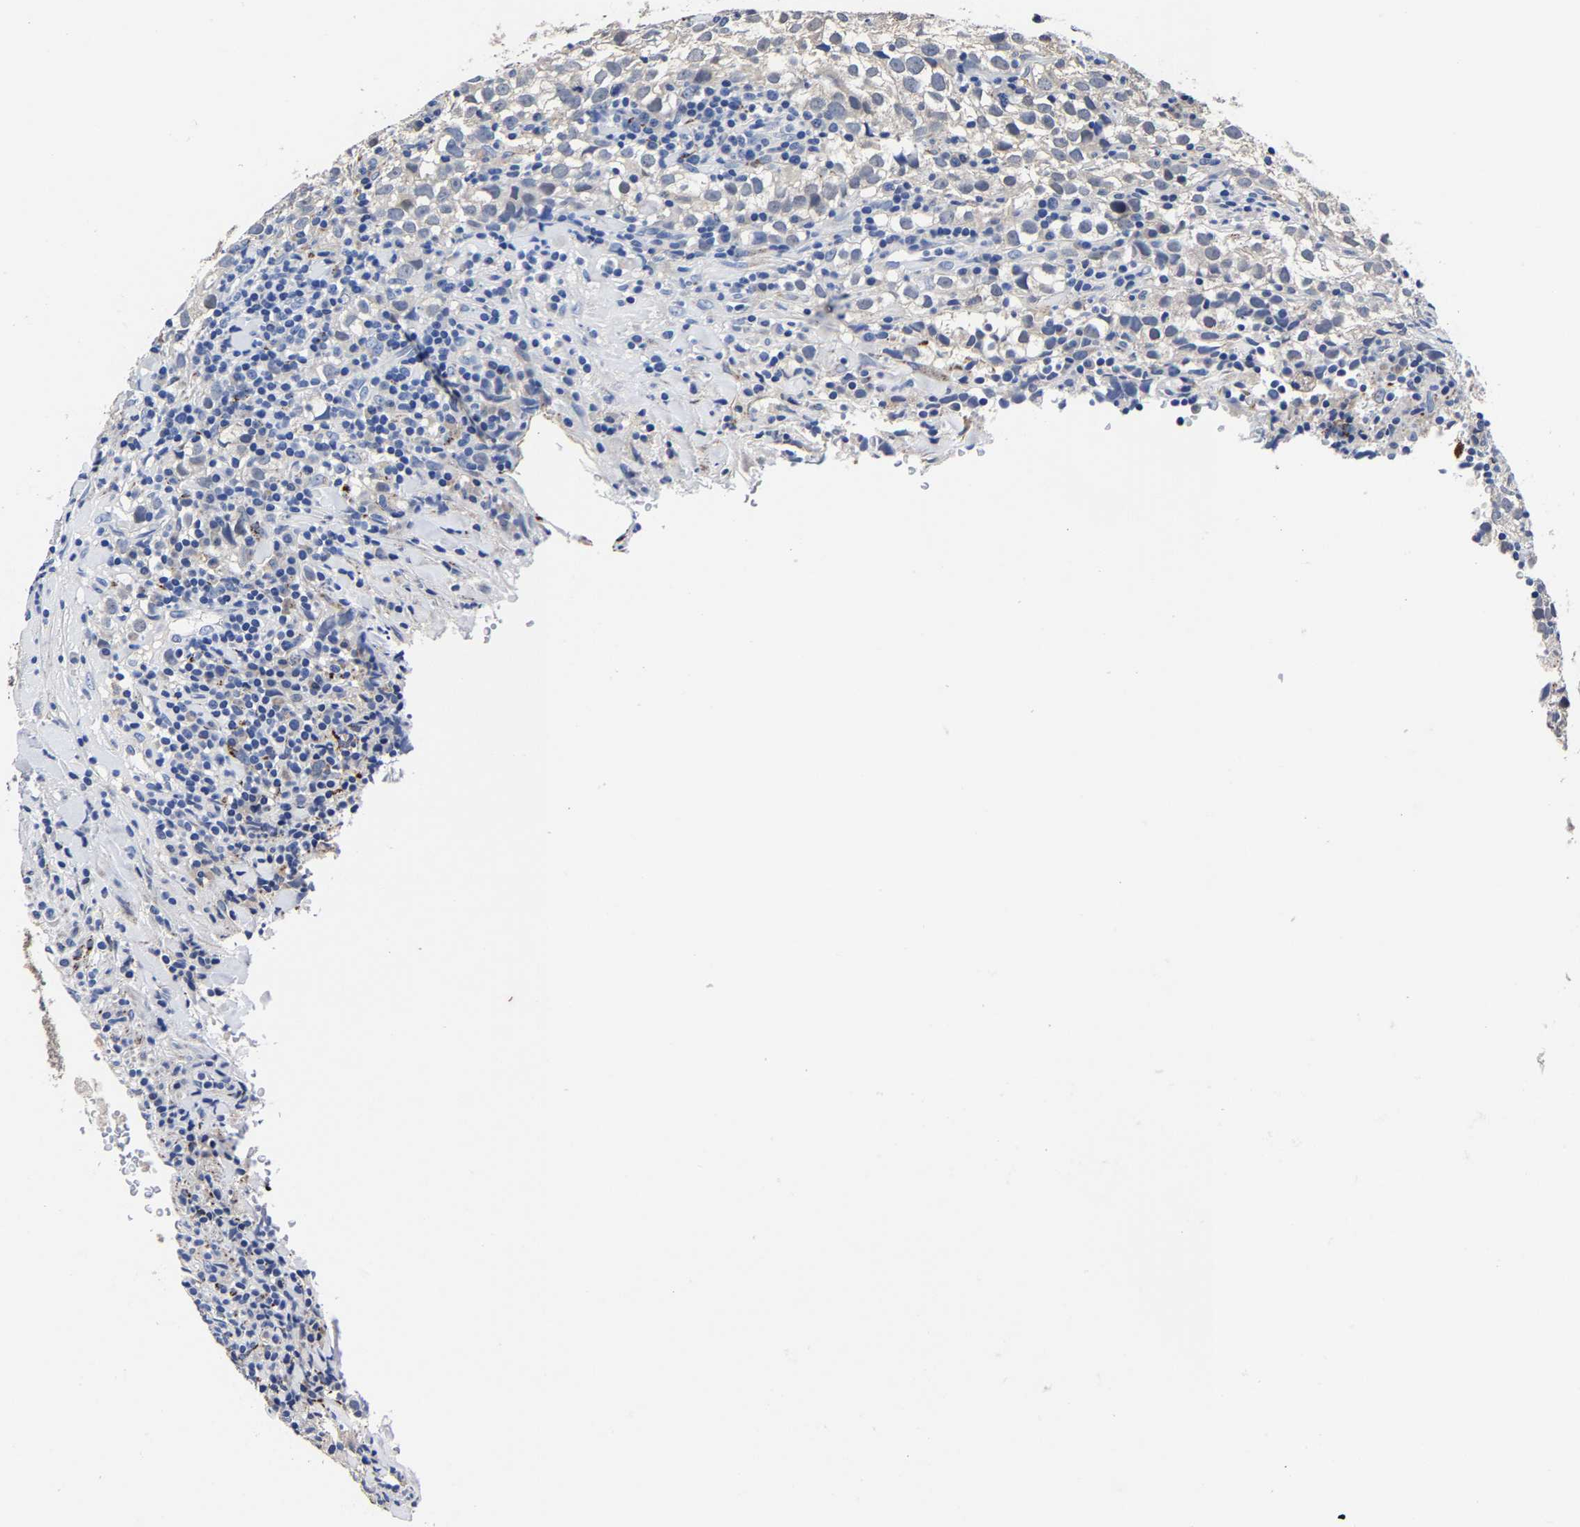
{"staining": {"intensity": "negative", "quantity": "none", "location": "none"}, "tissue": "testis cancer", "cell_type": "Tumor cells", "image_type": "cancer", "snomed": [{"axis": "morphology", "description": "Seminoma, NOS"}, {"axis": "morphology", "description": "Carcinoma, Embryonal, NOS"}, {"axis": "topography", "description": "Testis"}], "caption": "An image of embryonal carcinoma (testis) stained for a protein demonstrates no brown staining in tumor cells.", "gene": "PSPH", "patient": {"sex": "male", "age": 36}}